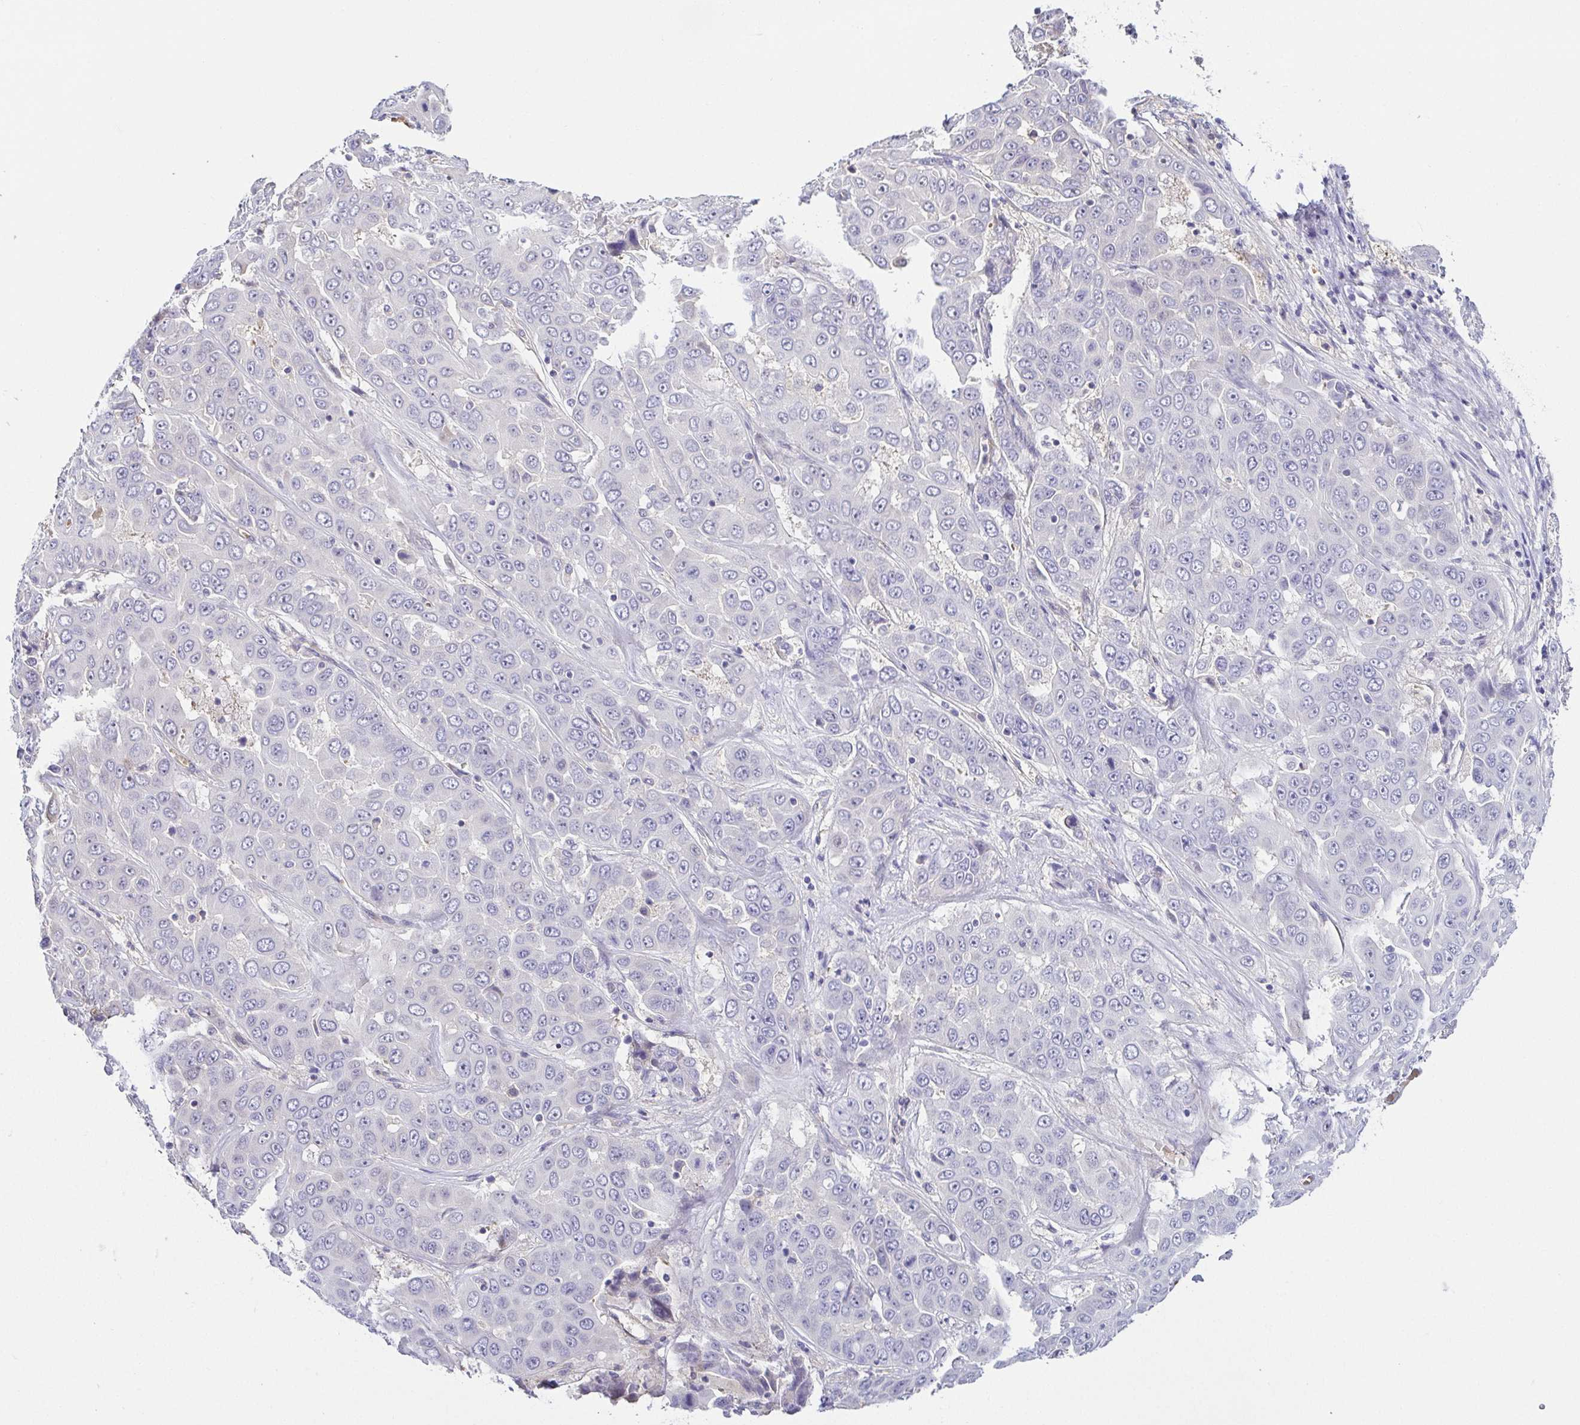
{"staining": {"intensity": "negative", "quantity": "none", "location": "none"}, "tissue": "liver cancer", "cell_type": "Tumor cells", "image_type": "cancer", "snomed": [{"axis": "morphology", "description": "Cholangiocarcinoma"}, {"axis": "topography", "description": "Liver"}], "caption": "Tumor cells show no significant protein expression in liver cholangiocarcinoma.", "gene": "FAM162B", "patient": {"sex": "female", "age": 52}}